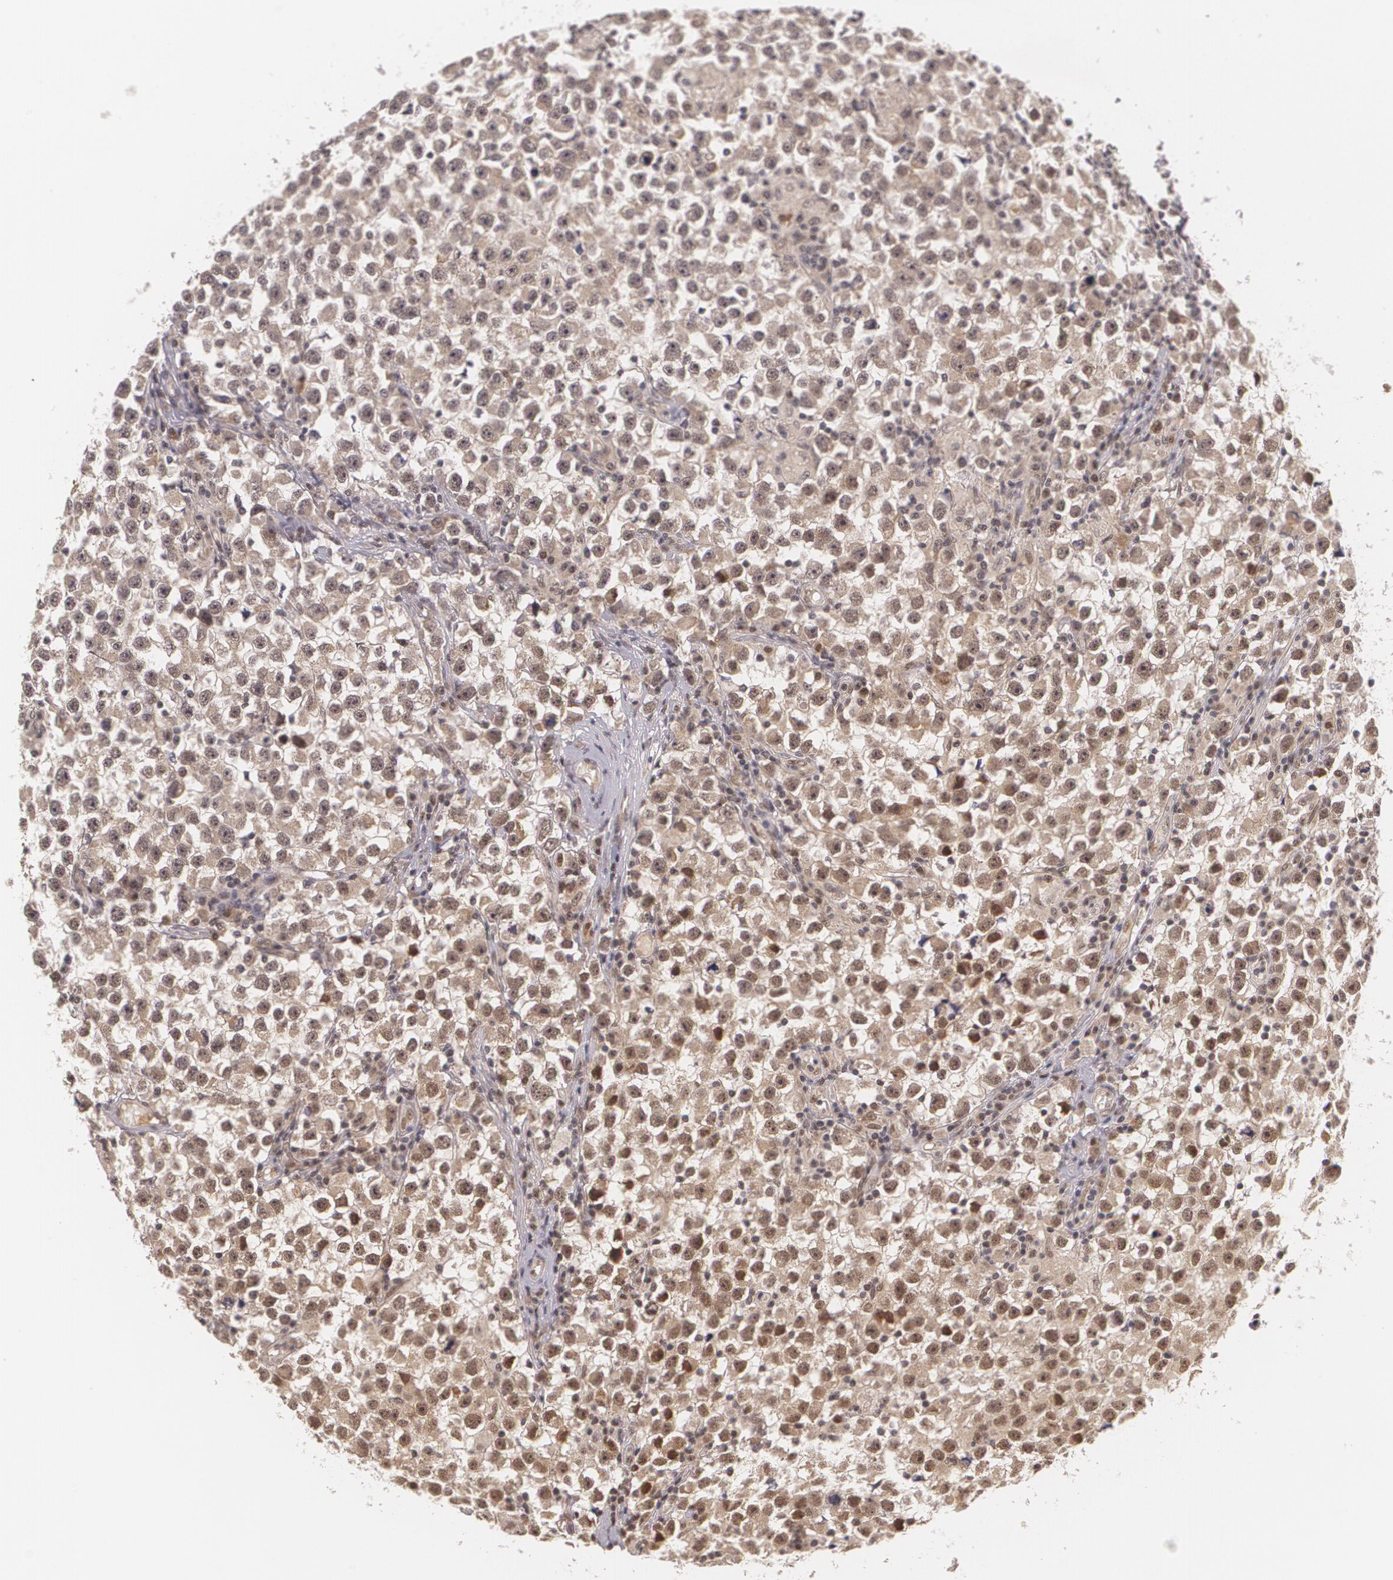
{"staining": {"intensity": "weak", "quantity": ">75%", "location": "cytoplasmic/membranous,nuclear"}, "tissue": "testis cancer", "cell_type": "Tumor cells", "image_type": "cancer", "snomed": [{"axis": "morphology", "description": "Seminoma, NOS"}, {"axis": "topography", "description": "Testis"}], "caption": "DAB immunohistochemical staining of testis cancer (seminoma) displays weak cytoplasmic/membranous and nuclear protein expression in about >75% of tumor cells.", "gene": "ALX1", "patient": {"sex": "male", "age": 33}}